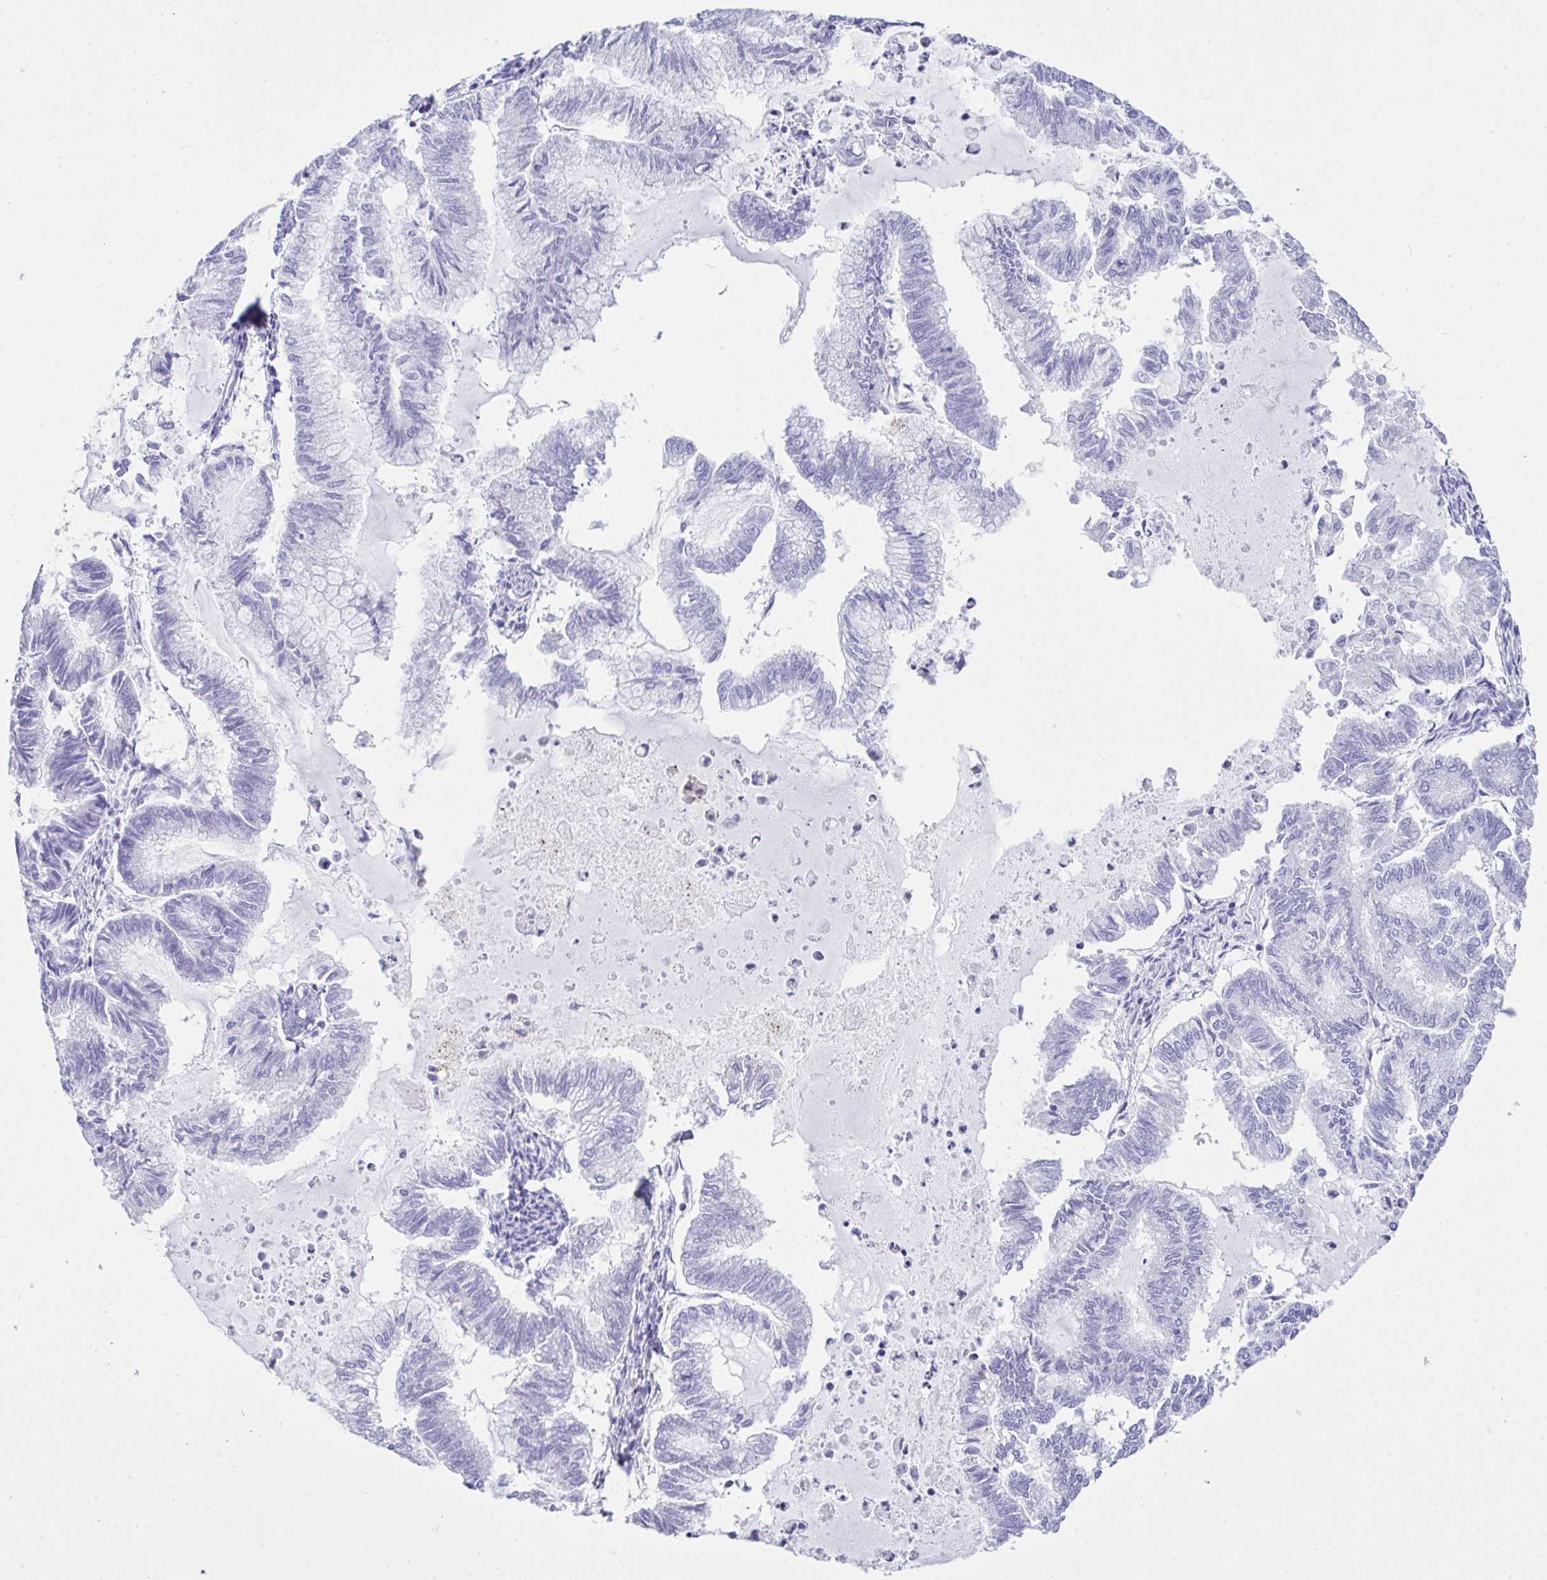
{"staining": {"intensity": "negative", "quantity": "none", "location": "none"}, "tissue": "endometrial cancer", "cell_type": "Tumor cells", "image_type": "cancer", "snomed": [{"axis": "morphology", "description": "Adenocarcinoma, NOS"}, {"axis": "topography", "description": "Endometrium"}], "caption": "Endometrial cancer (adenocarcinoma) was stained to show a protein in brown. There is no significant positivity in tumor cells.", "gene": "LGALS4", "patient": {"sex": "female", "age": 79}}